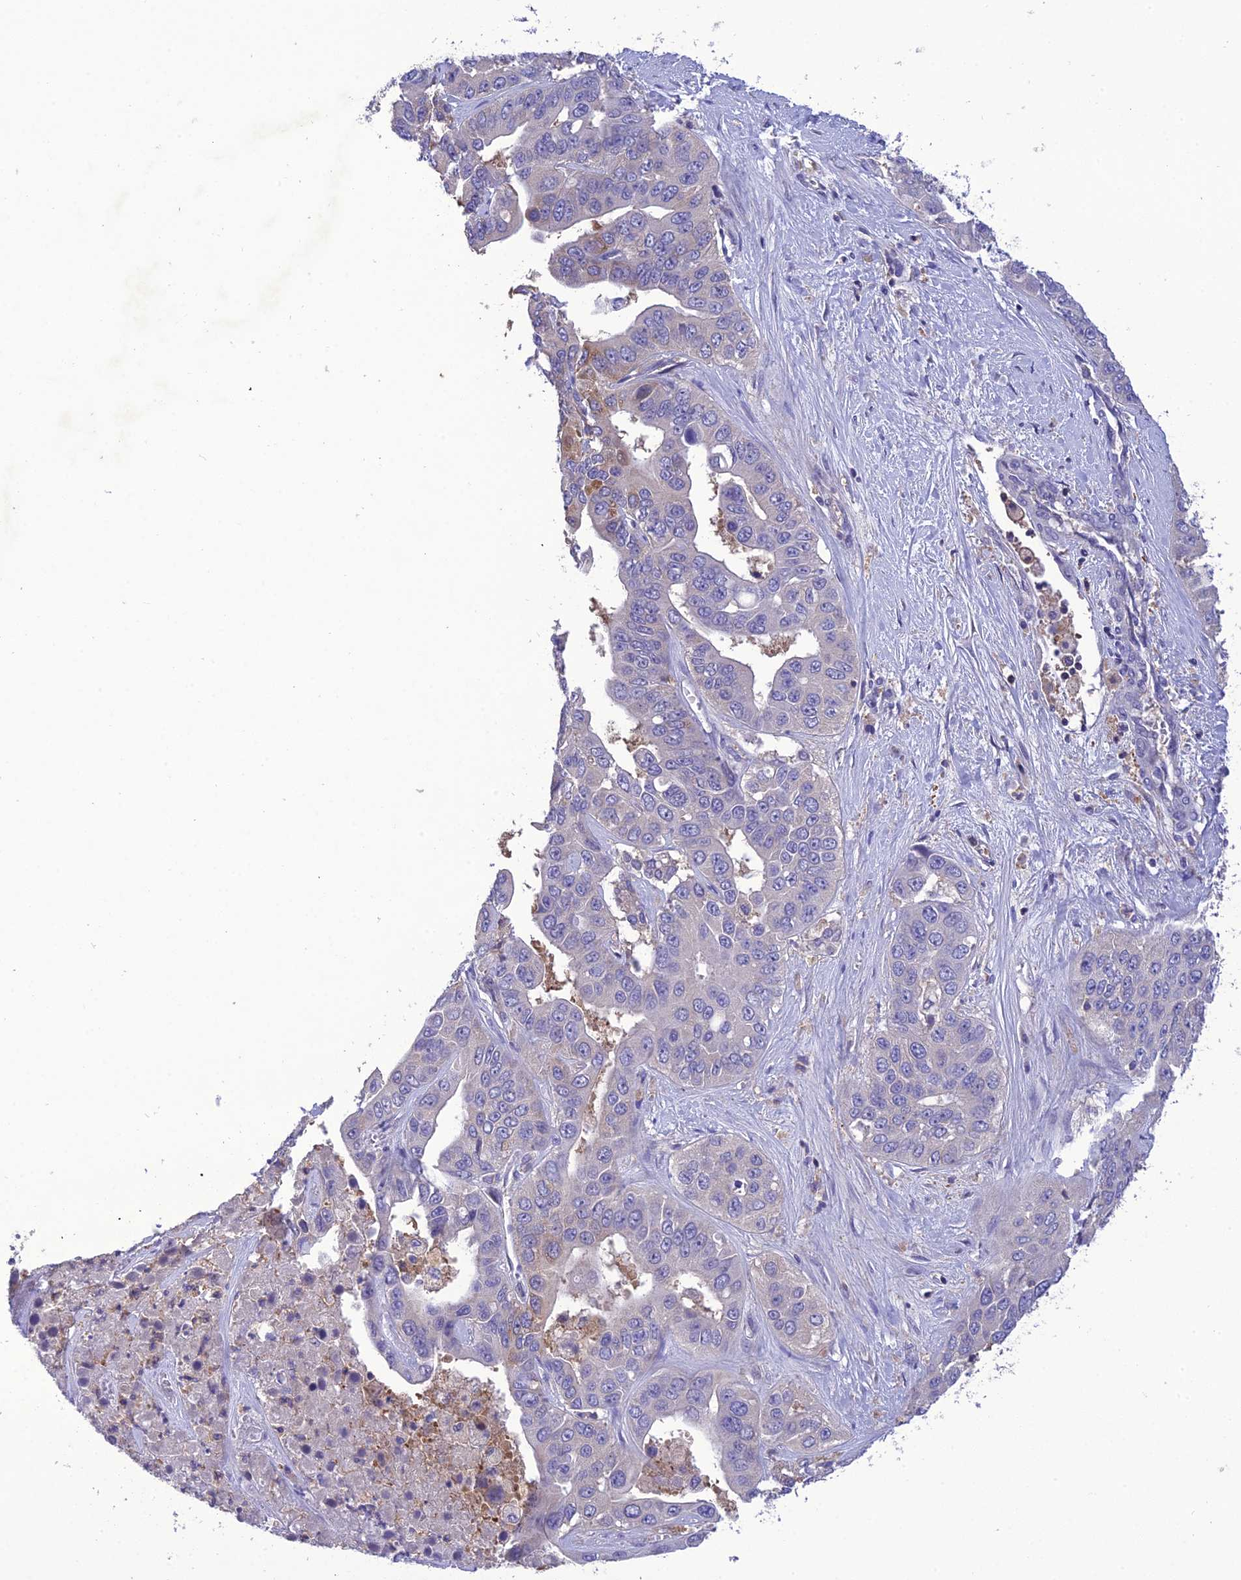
{"staining": {"intensity": "negative", "quantity": "none", "location": "none"}, "tissue": "liver cancer", "cell_type": "Tumor cells", "image_type": "cancer", "snomed": [{"axis": "morphology", "description": "Cholangiocarcinoma"}, {"axis": "topography", "description": "Liver"}], "caption": "Immunohistochemical staining of liver cancer (cholangiocarcinoma) displays no significant positivity in tumor cells.", "gene": "SNX24", "patient": {"sex": "female", "age": 52}}